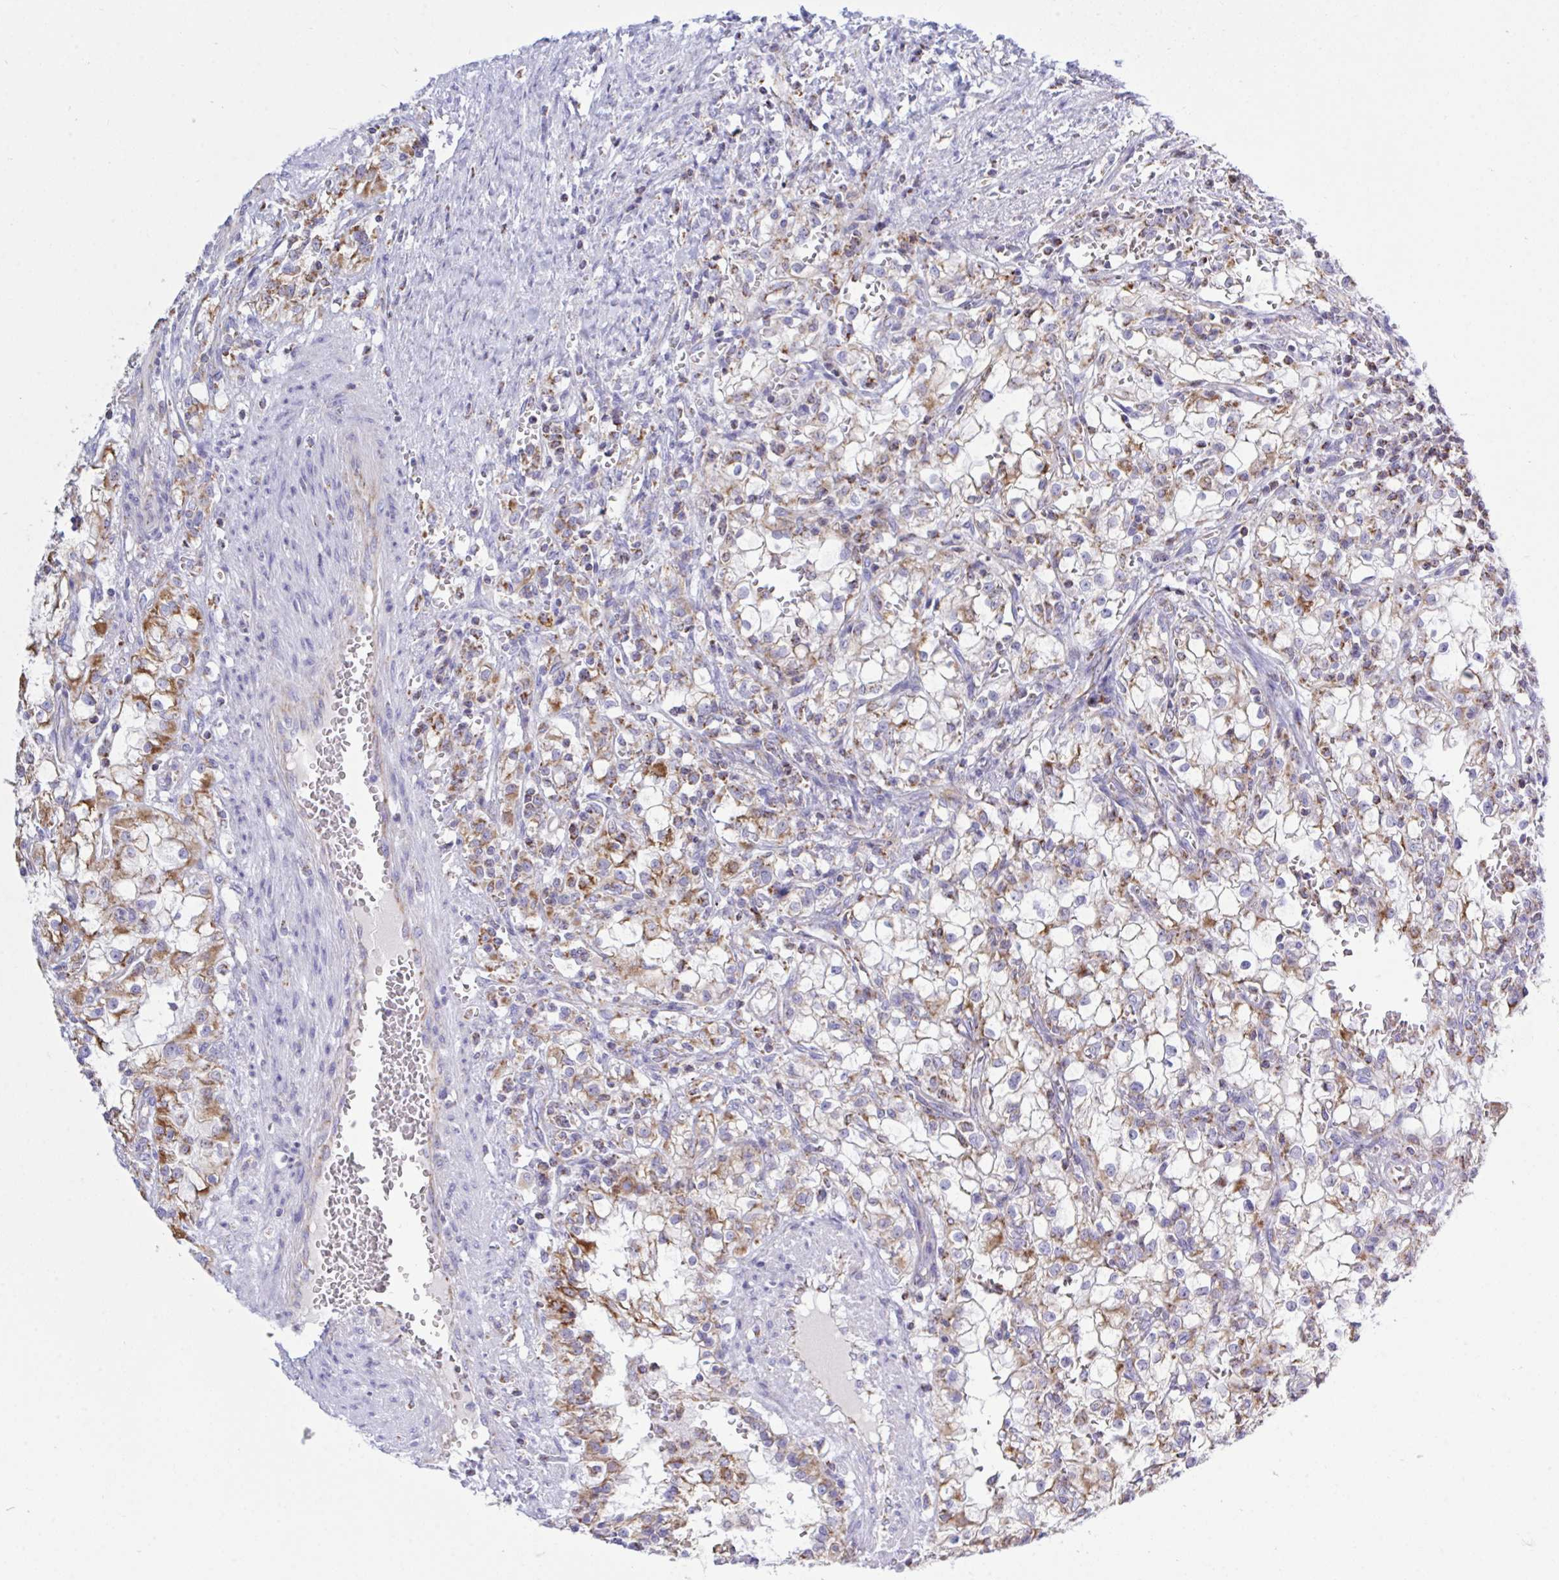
{"staining": {"intensity": "moderate", "quantity": "25%-75%", "location": "cytoplasmic/membranous"}, "tissue": "renal cancer", "cell_type": "Tumor cells", "image_type": "cancer", "snomed": [{"axis": "morphology", "description": "Adenocarcinoma, NOS"}, {"axis": "topography", "description": "Kidney"}], "caption": "Immunohistochemistry (DAB) staining of human renal adenocarcinoma reveals moderate cytoplasmic/membranous protein staining in approximately 25%-75% of tumor cells.", "gene": "HSPE1", "patient": {"sex": "female", "age": 74}}